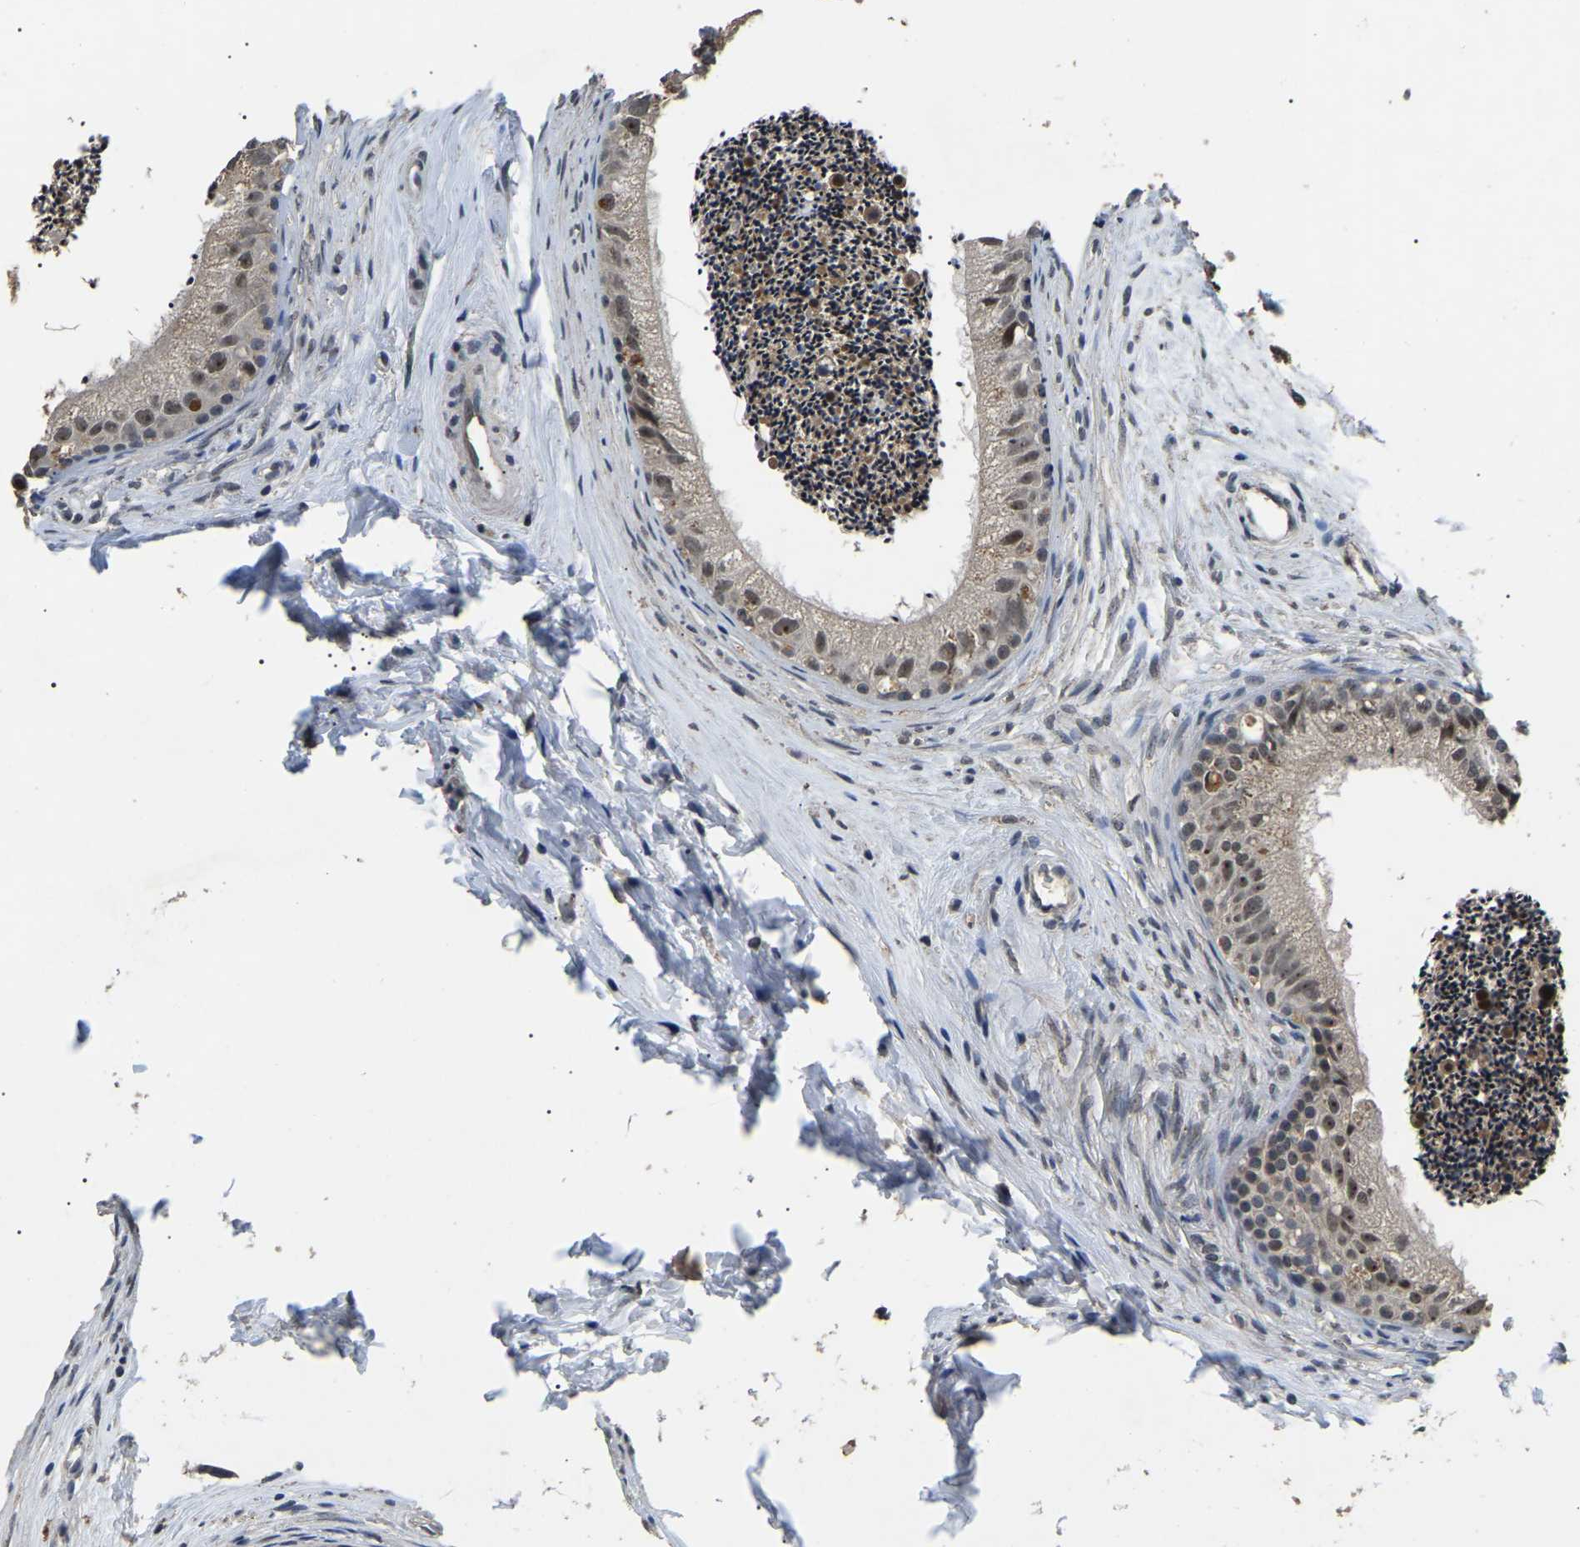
{"staining": {"intensity": "weak", "quantity": ">75%", "location": "nuclear"}, "tissue": "epididymis", "cell_type": "Glandular cells", "image_type": "normal", "snomed": [{"axis": "morphology", "description": "Normal tissue, NOS"}, {"axis": "topography", "description": "Epididymis"}], "caption": "A micrograph of human epididymis stained for a protein exhibits weak nuclear brown staining in glandular cells.", "gene": "PPM1E", "patient": {"sex": "male", "age": 56}}